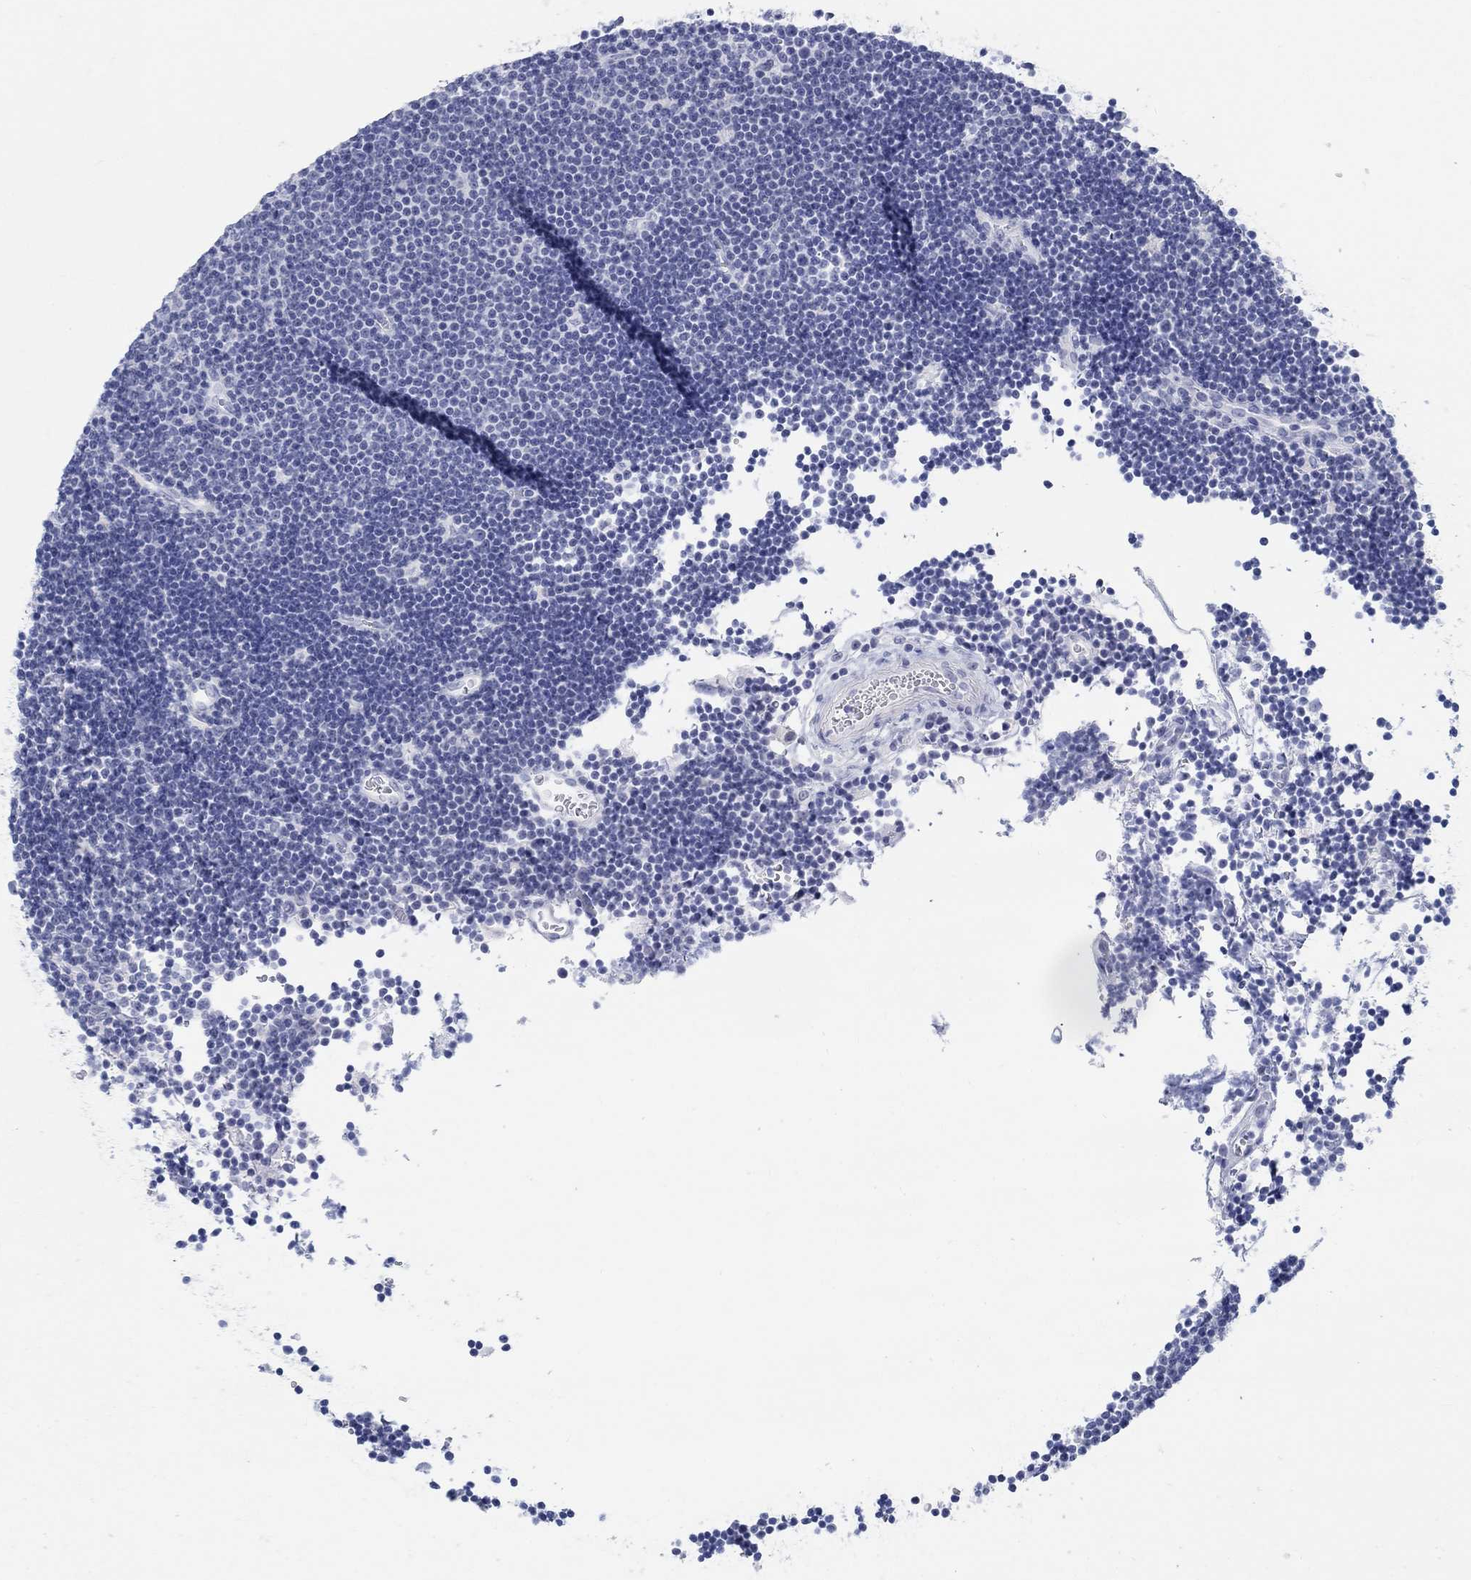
{"staining": {"intensity": "negative", "quantity": "none", "location": "none"}, "tissue": "lymphoma", "cell_type": "Tumor cells", "image_type": "cancer", "snomed": [{"axis": "morphology", "description": "Malignant lymphoma, non-Hodgkin's type, Low grade"}, {"axis": "topography", "description": "Brain"}], "caption": "The micrograph shows no significant staining in tumor cells of malignant lymphoma, non-Hodgkin's type (low-grade).", "gene": "GRIA3", "patient": {"sex": "female", "age": 66}}